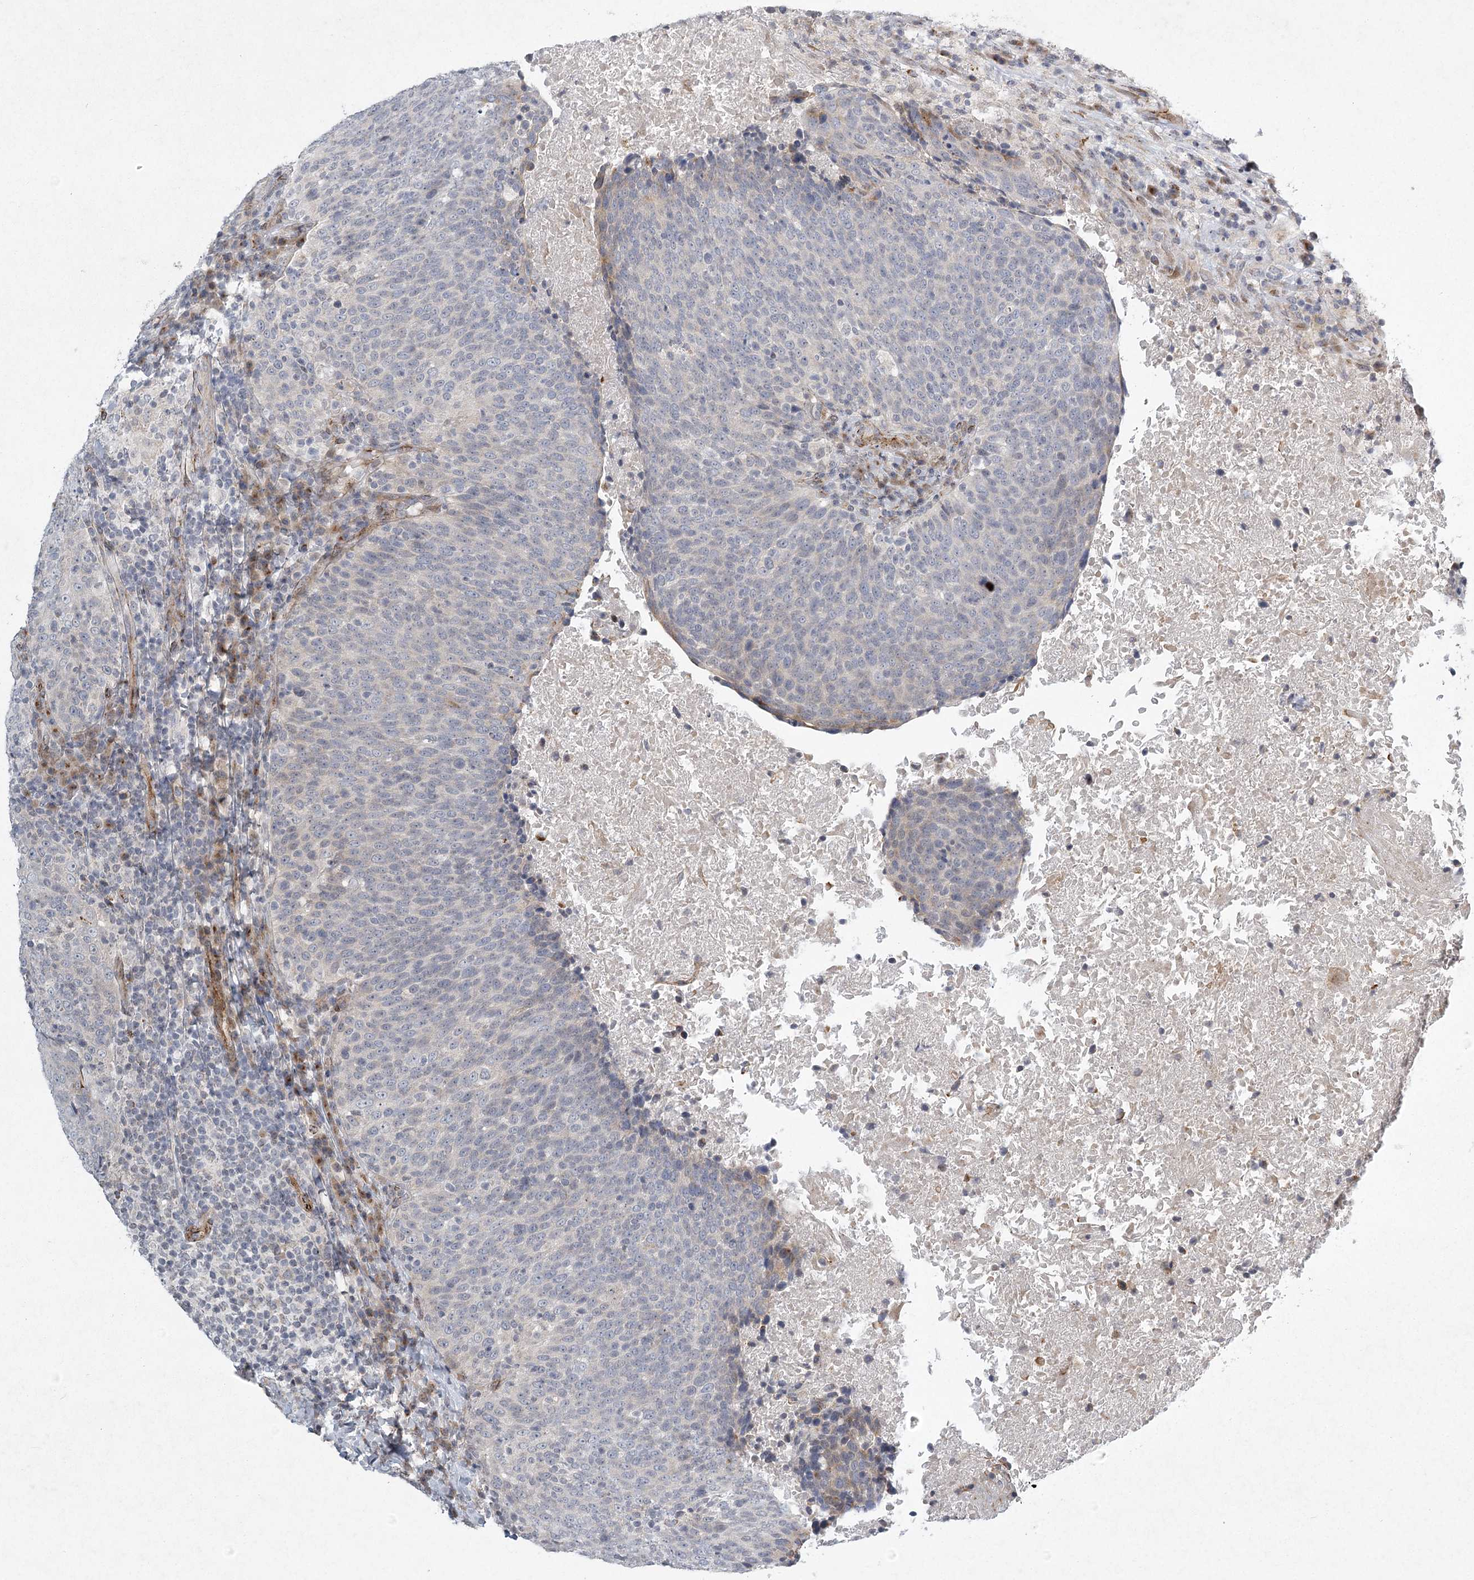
{"staining": {"intensity": "negative", "quantity": "none", "location": "none"}, "tissue": "head and neck cancer", "cell_type": "Tumor cells", "image_type": "cancer", "snomed": [{"axis": "morphology", "description": "Squamous cell carcinoma, NOS"}, {"axis": "morphology", "description": "Squamous cell carcinoma, metastatic, NOS"}, {"axis": "topography", "description": "Lymph node"}, {"axis": "topography", "description": "Head-Neck"}], "caption": "This is a photomicrograph of immunohistochemistry staining of head and neck cancer, which shows no staining in tumor cells. Brightfield microscopy of immunohistochemistry (IHC) stained with DAB (3,3'-diaminobenzidine) (brown) and hematoxylin (blue), captured at high magnification.", "gene": "MEPE", "patient": {"sex": "male", "age": 62}}